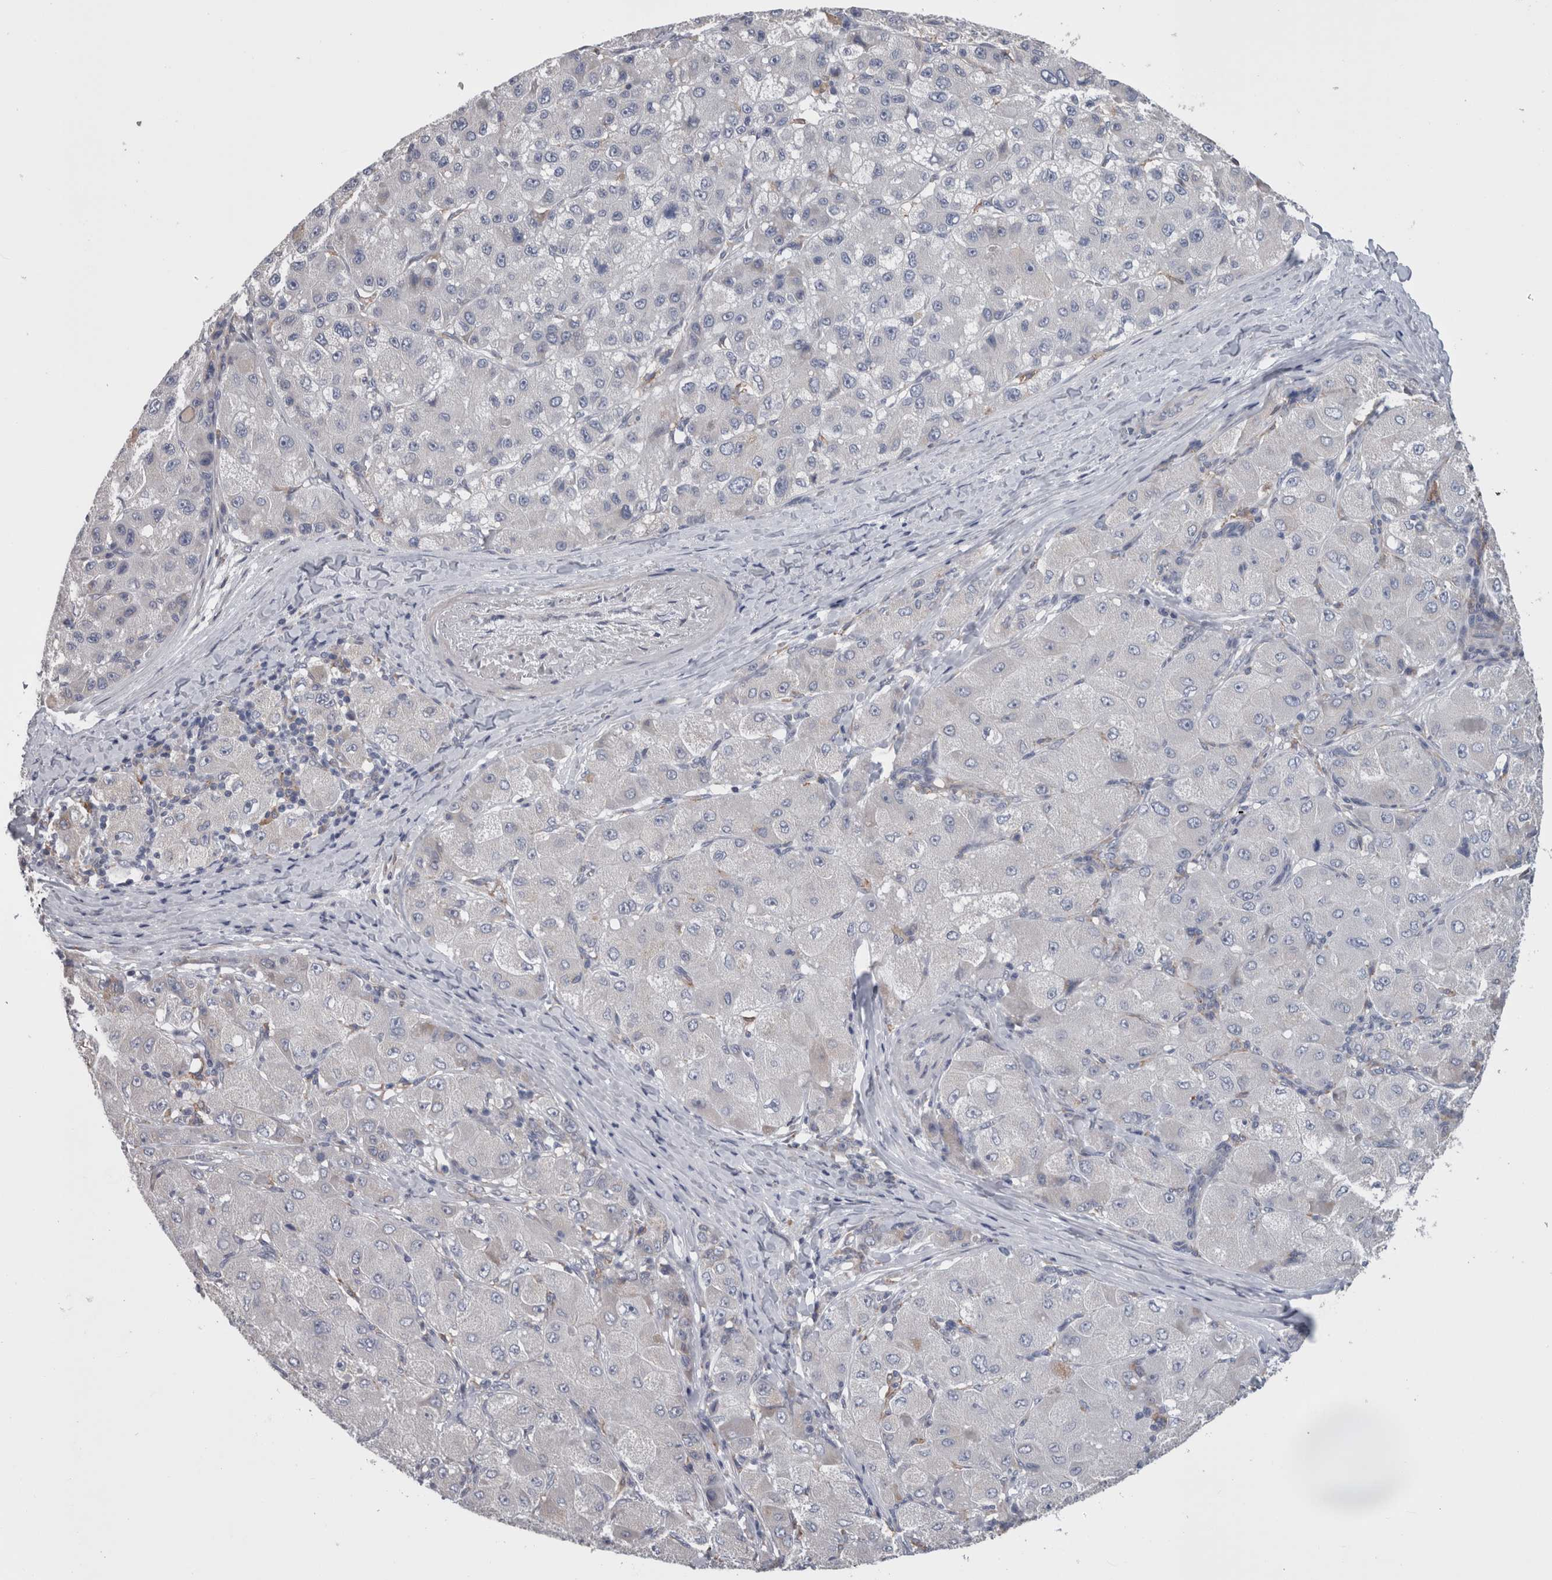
{"staining": {"intensity": "negative", "quantity": "none", "location": "none"}, "tissue": "liver cancer", "cell_type": "Tumor cells", "image_type": "cancer", "snomed": [{"axis": "morphology", "description": "Carcinoma, Hepatocellular, NOS"}, {"axis": "topography", "description": "Liver"}], "caption": "Tumor cells show no significant protein expression in liver cancer (hepatocellular carcinoma).", "gene": "GDAP1", "patient": {"sex": "male", "age": 80}}